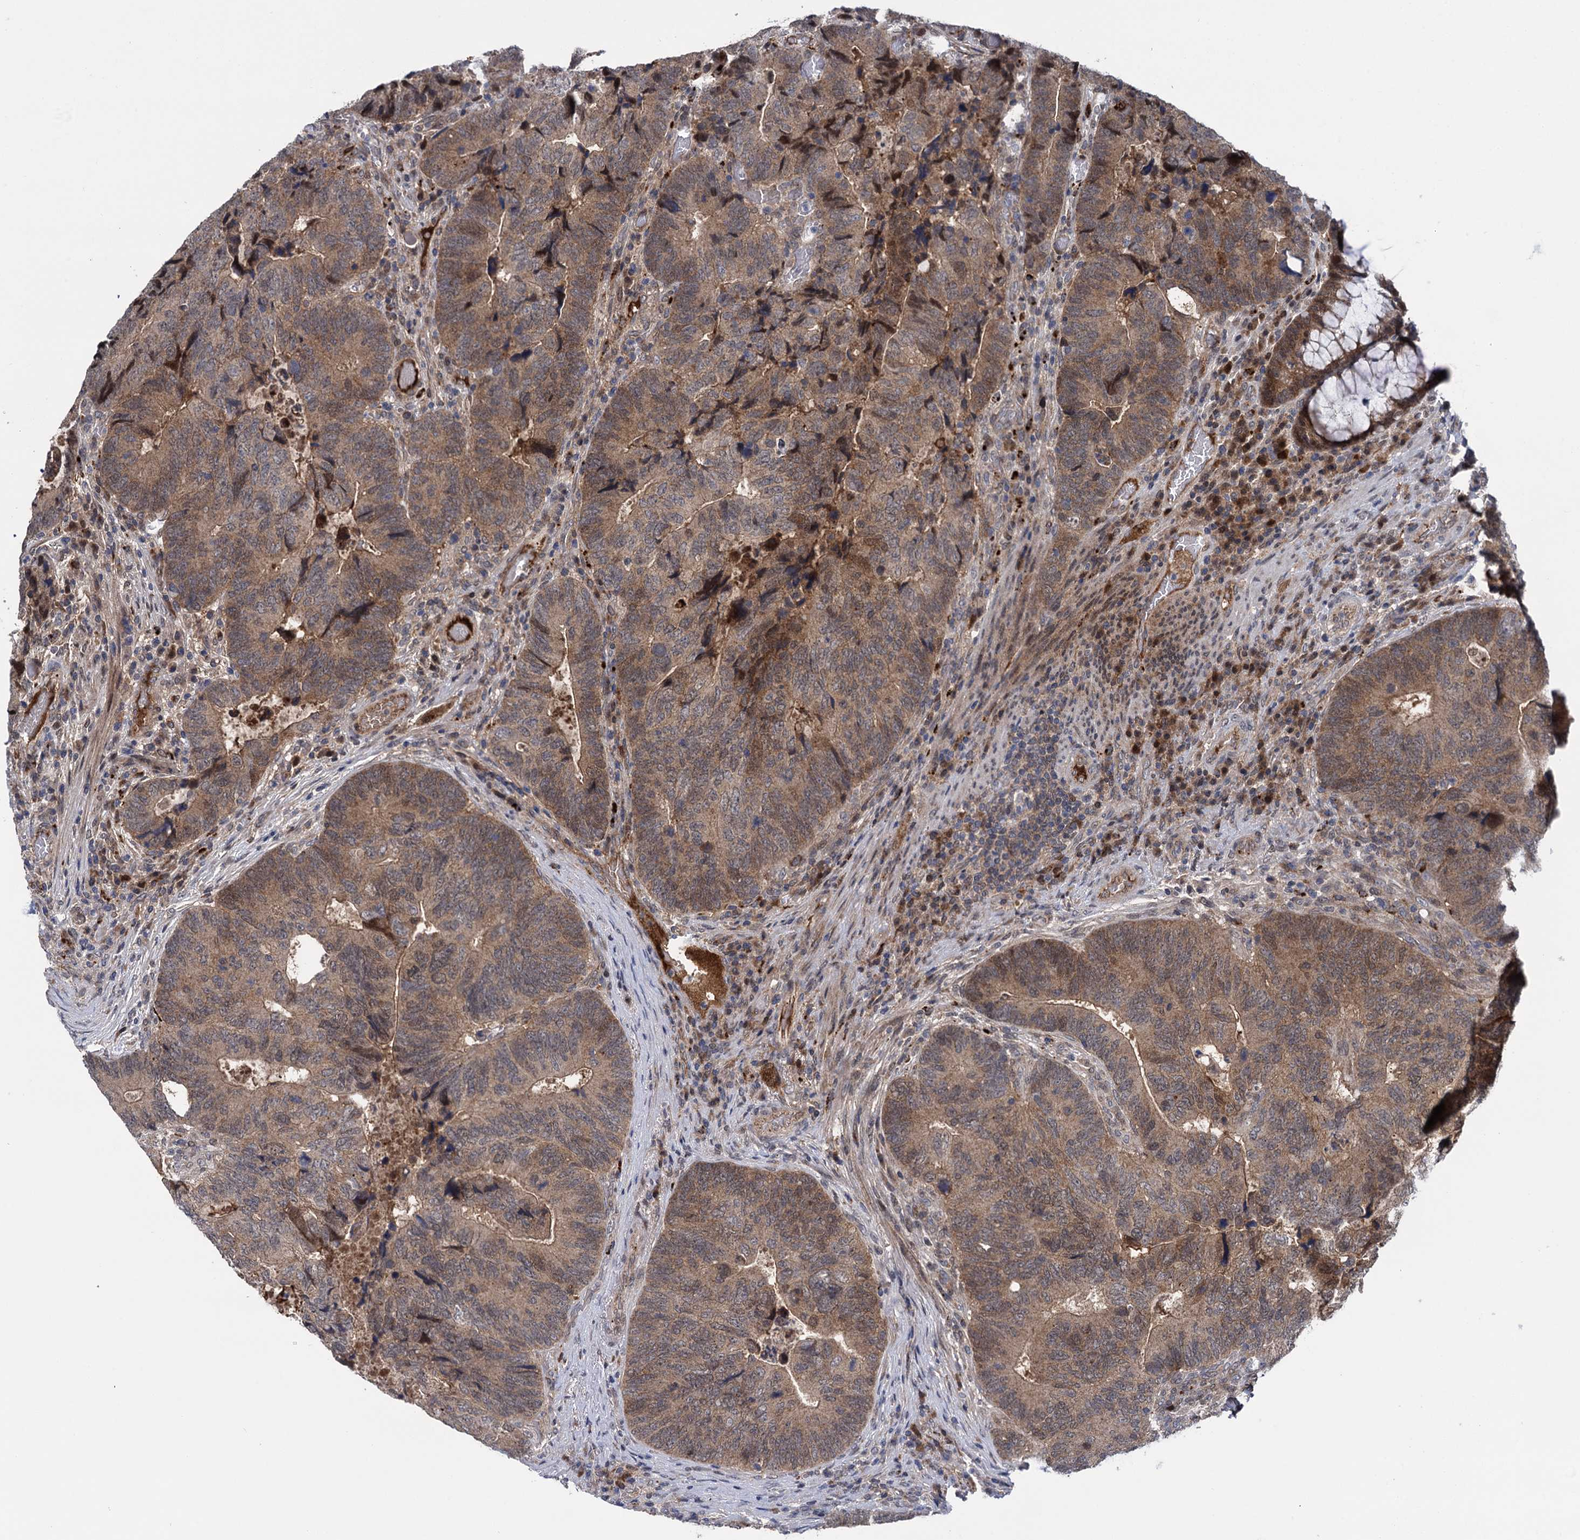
{"staining": {"intensity": "moderate", "quantity": ">75%", "location": "cytoplasmic/membranous,nuclear"}, "tissue": "colorectal cancer", "cell_type": "Tumor cells", "image_type": "cancer", "snomed": [{"axis": "morphology", "description": "Adenocarcinoma, NOS"}, {"axis": "topography", "description": "Colon"}], "caption": "This micrograph exhibits IHC staining of human colorectal adenocarcinoma, with medium moderate cytoplasmic/membranous and nuclear expression in about >75% of tumor cells.", "gene": "GLO1", "patient": {"sex": "female", "age": 67}}